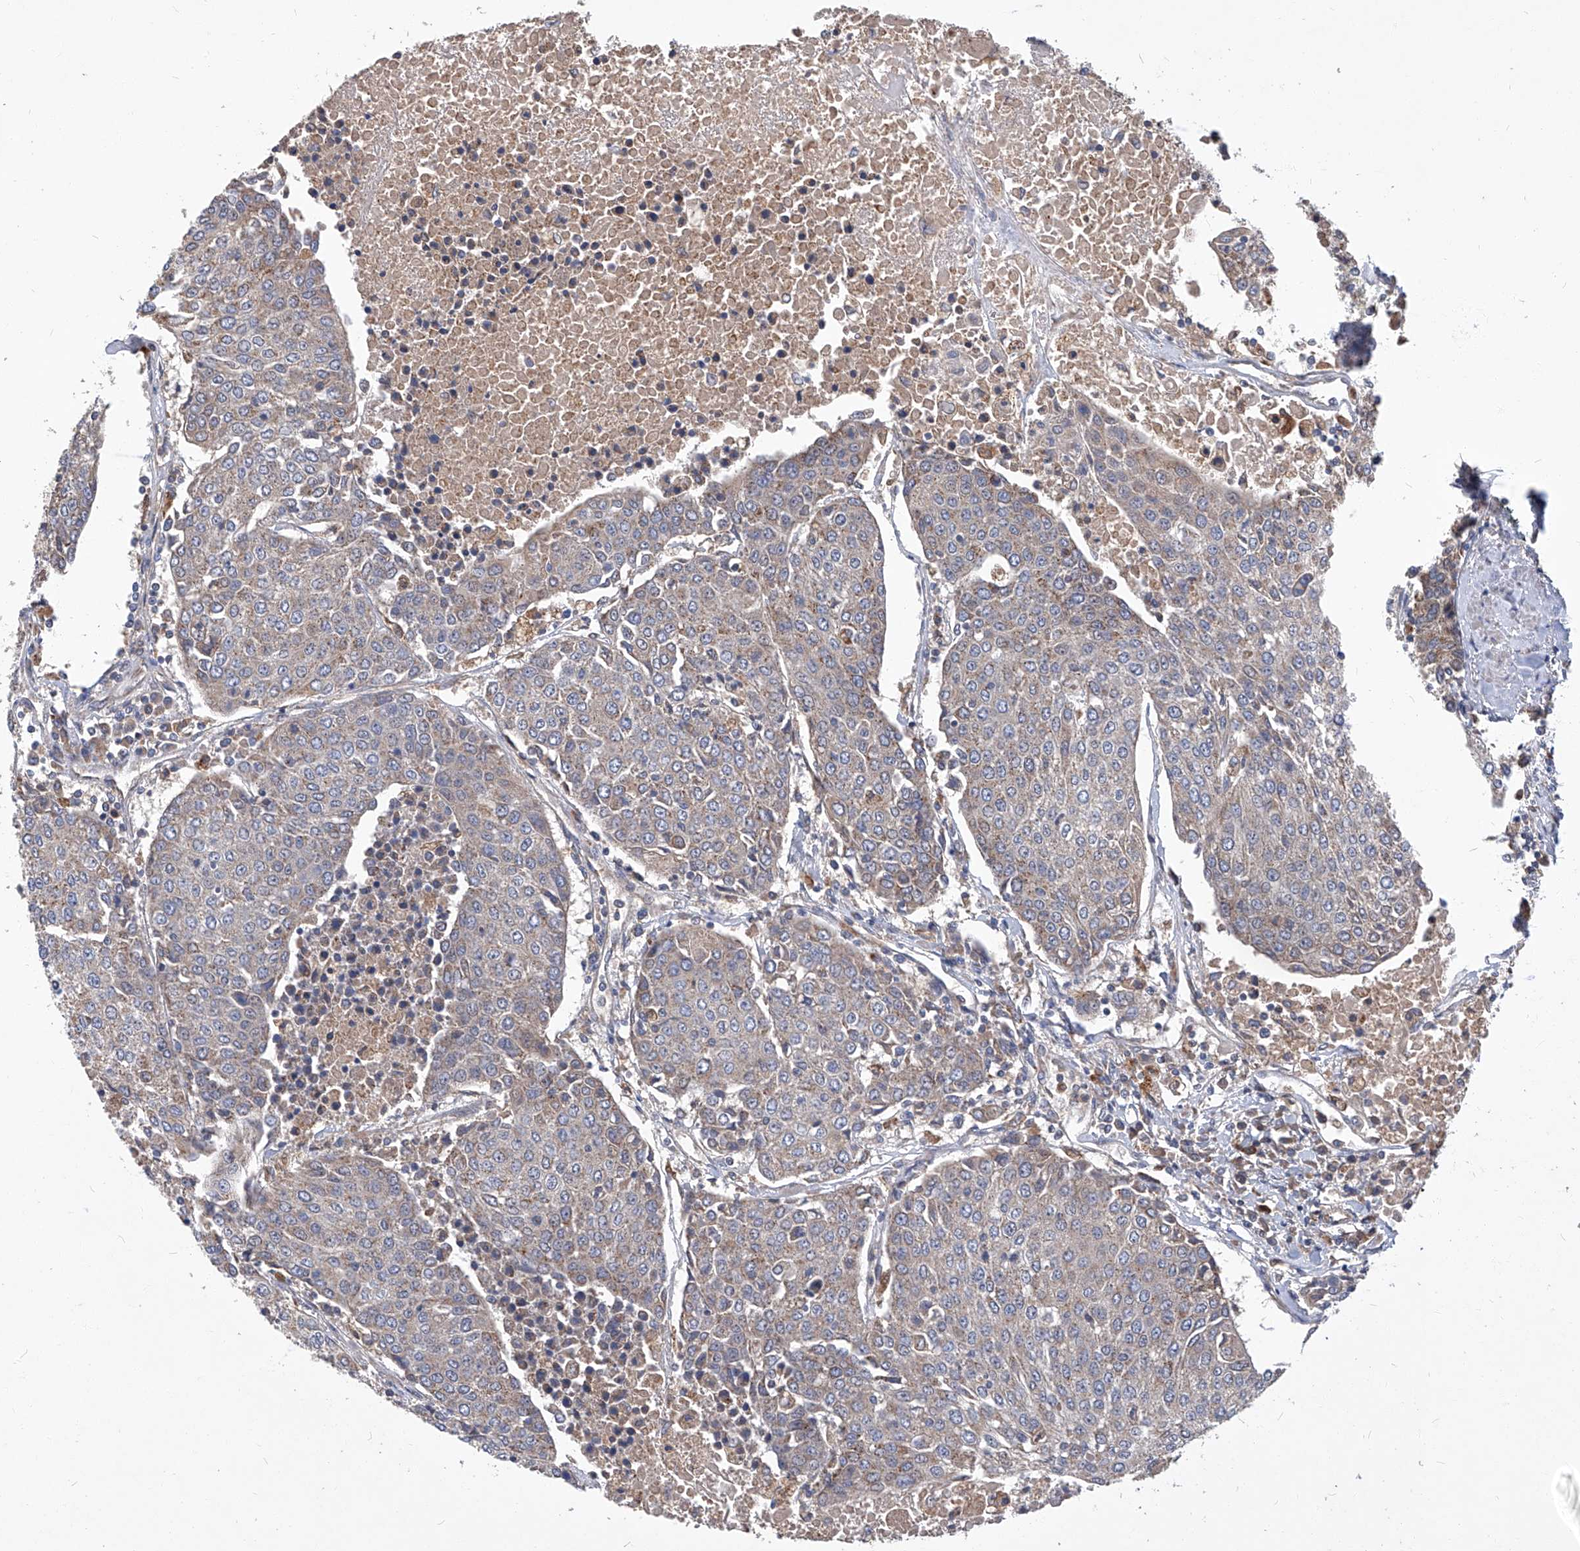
{"staining": {"intensity": "weak", "quantity": "<25%", "location": "cytoplasmic/membranous"}, "tissue": "urothelial cancer", "cell_type": "Tumor cells", "image_type": "cancer", "snomed": [{"axis": "morphology", "description": "Urothelial carcinoma, High grade"}, {"axis": "topography", "description": "Urinary bladder"}], "caption": "Tumor cells show no significant positivity in high-grade urothelial carcinoma.", "gene": "TNFRSF13B", "patient": {"sex": "female", "age": 85}}